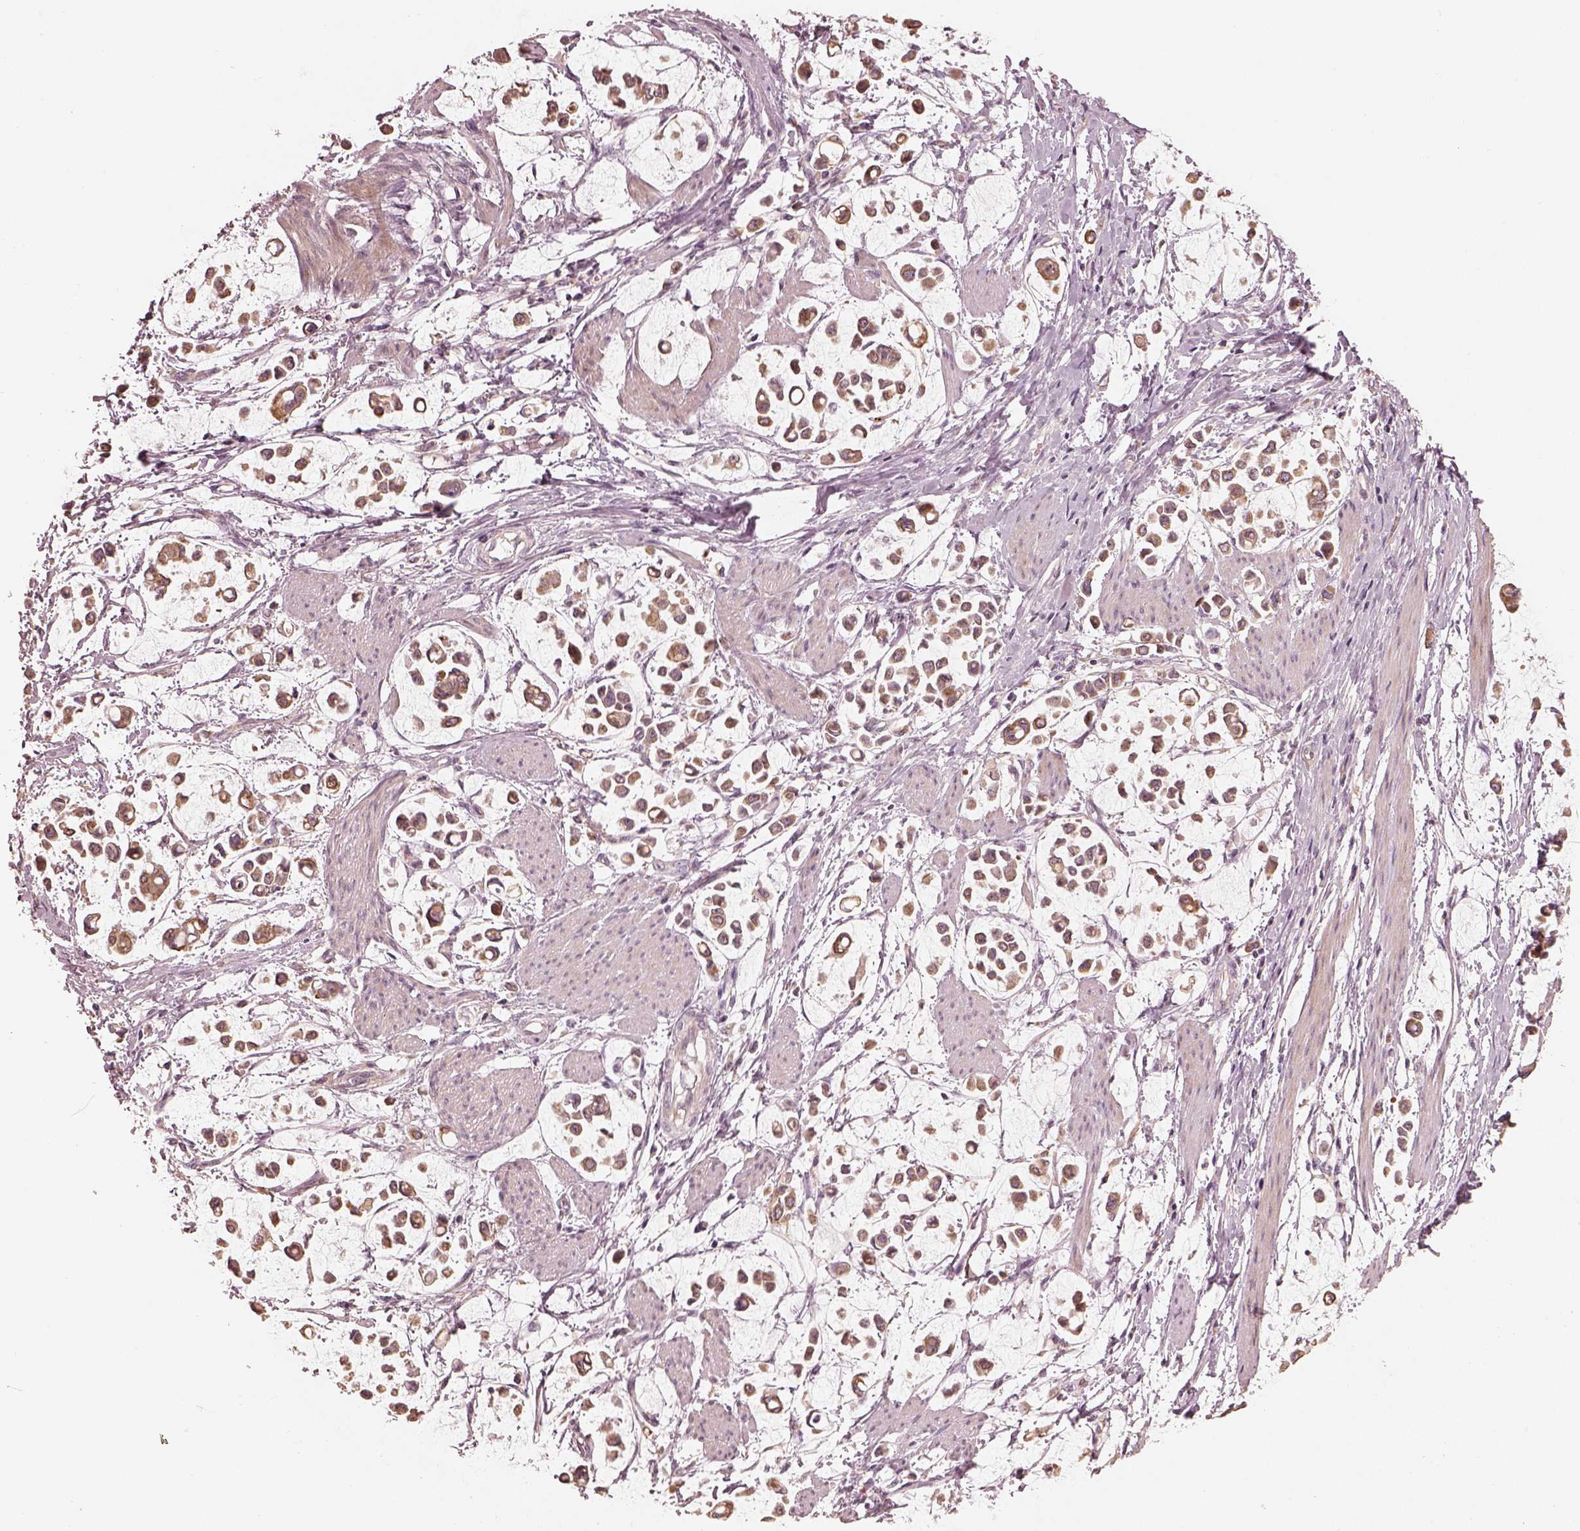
{"staining": {"intensity": "moderate", "quantity": "25%-75%", "location": "cytoplasmic/membranous"}, "tissue": "stomach cancer", "cell_type": "Tumor cells", "image_type": "cancer", "snomed": [{"axis": "morphology", "description": "Adenocarcinoma, NOS"}, {"axis": "topography", "description": "Stomach"}], "caption": "DAB immunohistochemical staining of stomach adenocarcinoma reveals moderate cytoplasmic/membranous protein staining in about 25%-75% of tumor cells.", "gene": "SLC25A46", "patient": {"sex": "male", "age": 82}}